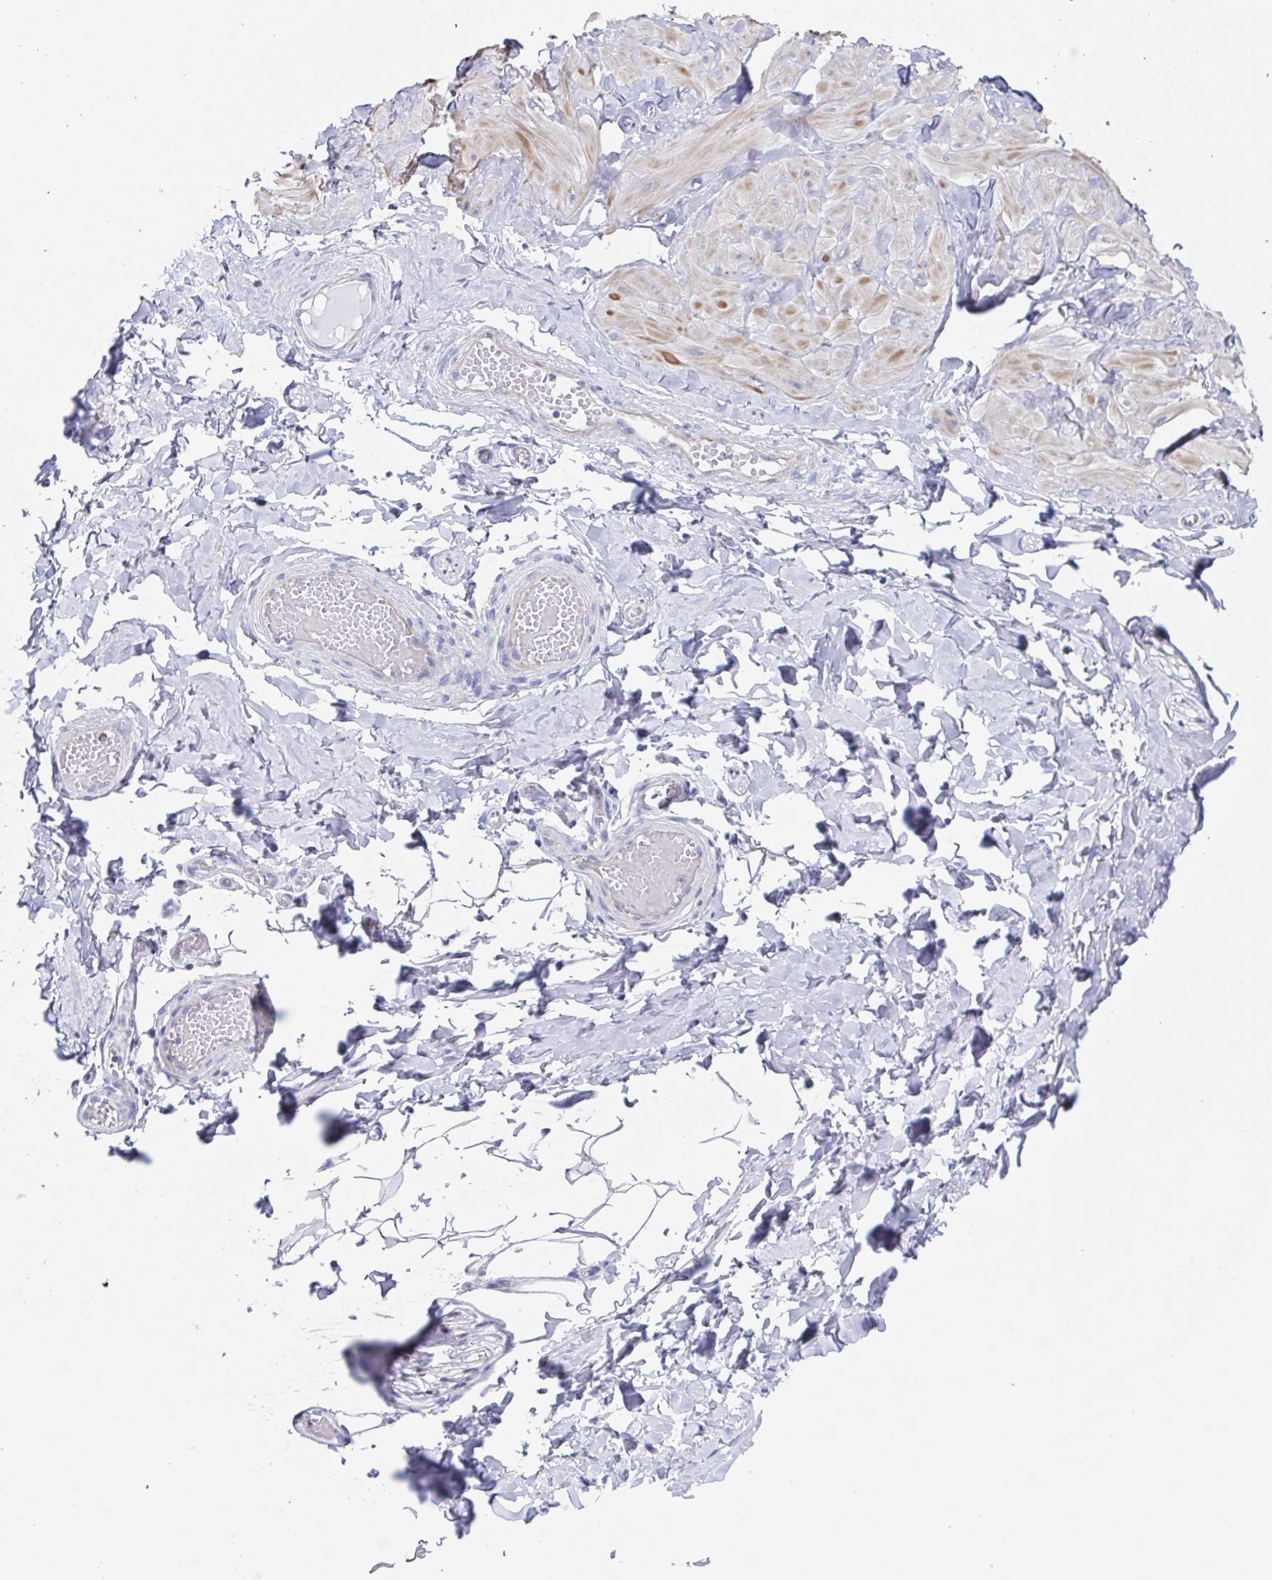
{"staining": {"intensity": "negative", "quantity": "none", "location": "none"}, "tissue": "adipose tissue", "cell_type": "Adipocytes", "image_type": "normal", "snomed": [{"axis": "morphology", "description": "Normal tissue, NOS"}, {"axis": "topography", "description": "Soft tissue"}, {"axis": "topography", "description": "Adipose tissue"}, {"axis": "topography", "description": "Vascular tissue"}, {"axis": "topography", "description": "Peripheral nerve tissue"}], "caption": "IHC micrograph of normal adipose tissue: human adipose tissue stained with DAB demonstrates no significant protein positivity in adipocytes.", "gene": "PBOV1", "patient": {"sex": "male", "age": 29}}